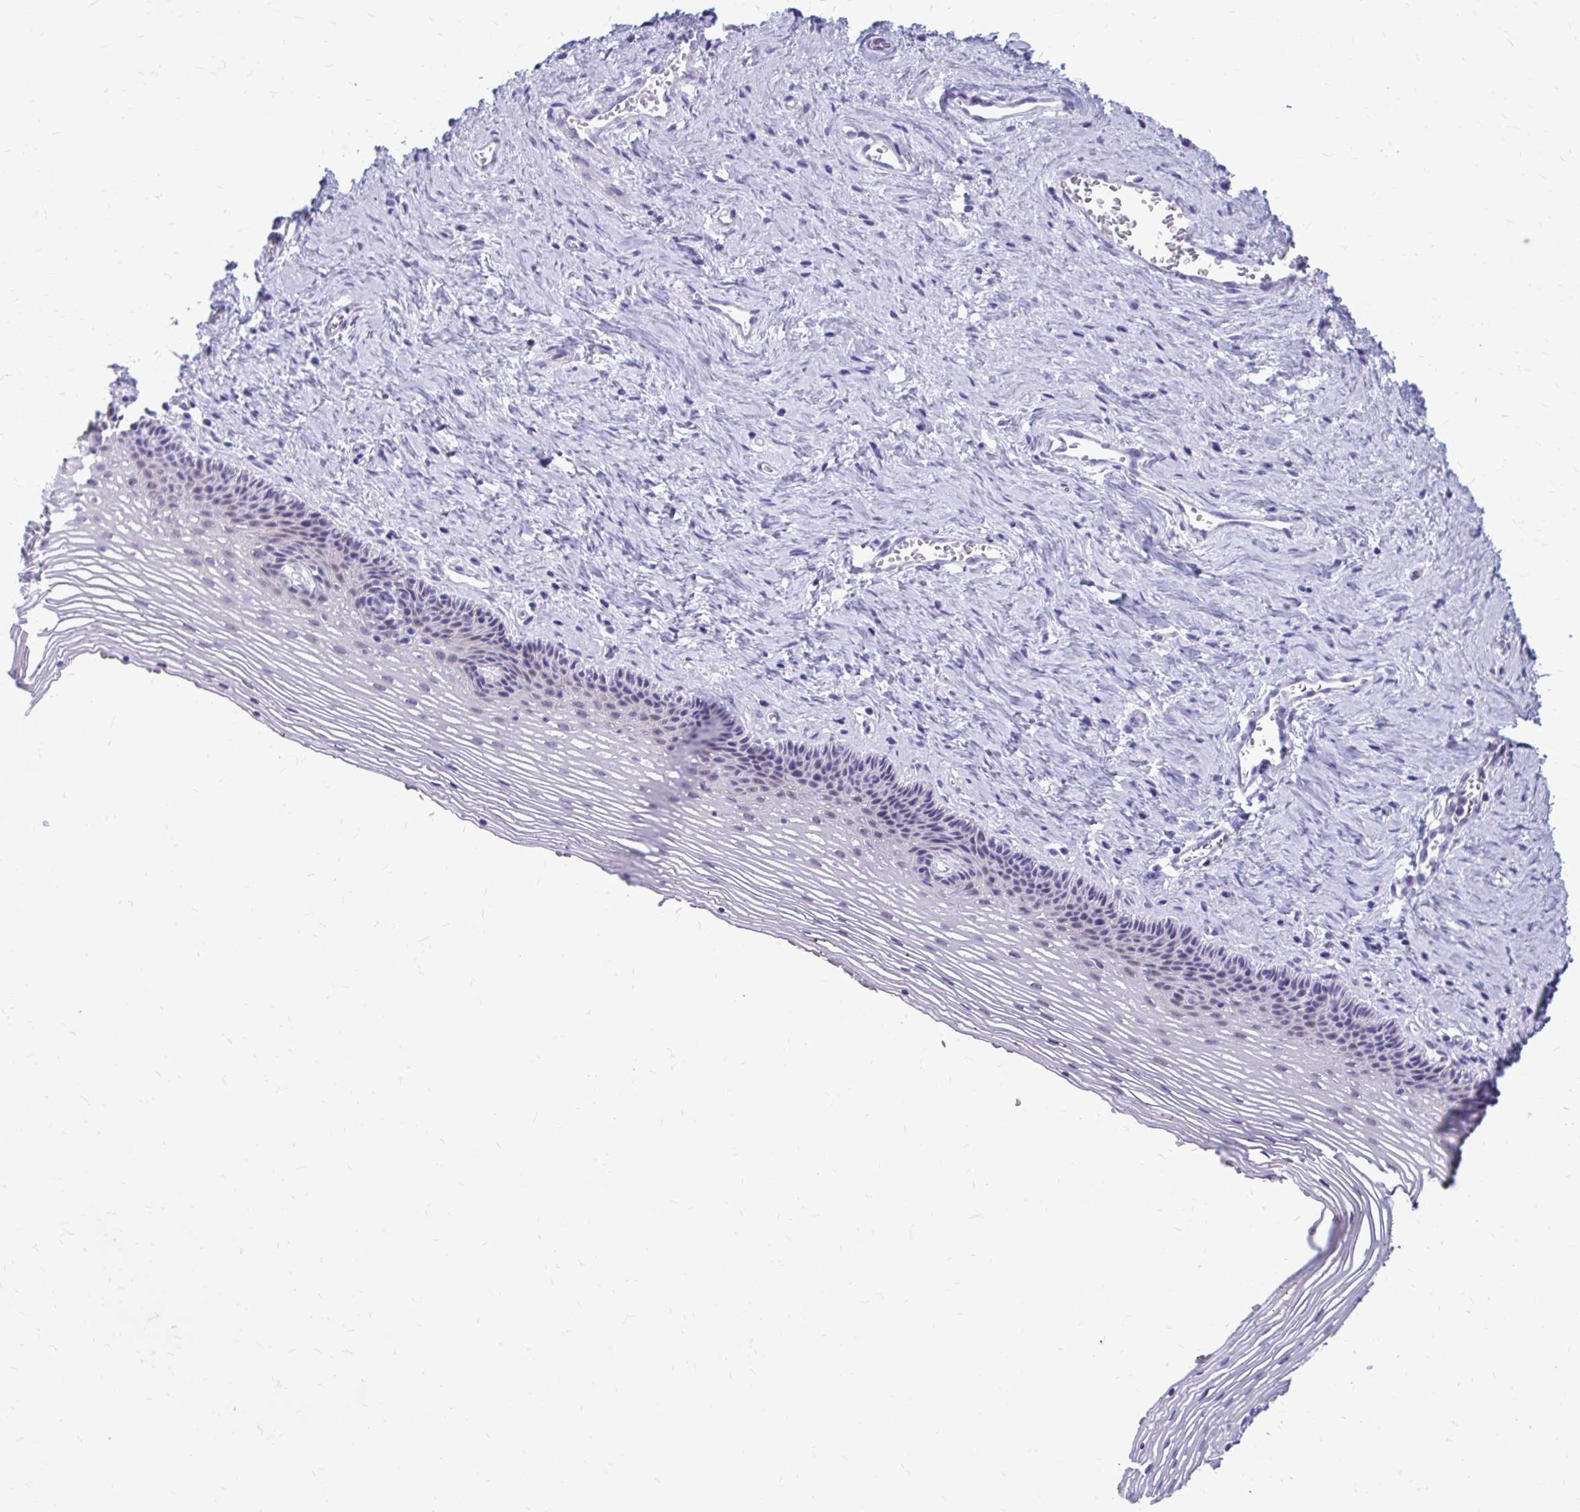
{"staining": {"intensity": "weak", "quantity": "<25%", "location": "nuclear"}, "tissue": "vagina", "cell_type": "Squamous epithelial cells", "image_type": "normal", "snomed": [{"axis": "morphology", "description": "Normal tissue, NOS"}, {"axis": "topography", "description": "Vagina"}, {"axis": "topography", "description": "Cervix"}], "caption": "The IHC photomicrograph has no significant positivity in squamous epithelial cells of vagina. Brightfield microscopy of immunohistochemistry (IHC) stained with DAB (brown) and hematoxylin (blue), captured at high magnification.", "gene": "LCN15", "patient": {"sex": "female", "age": 37}}